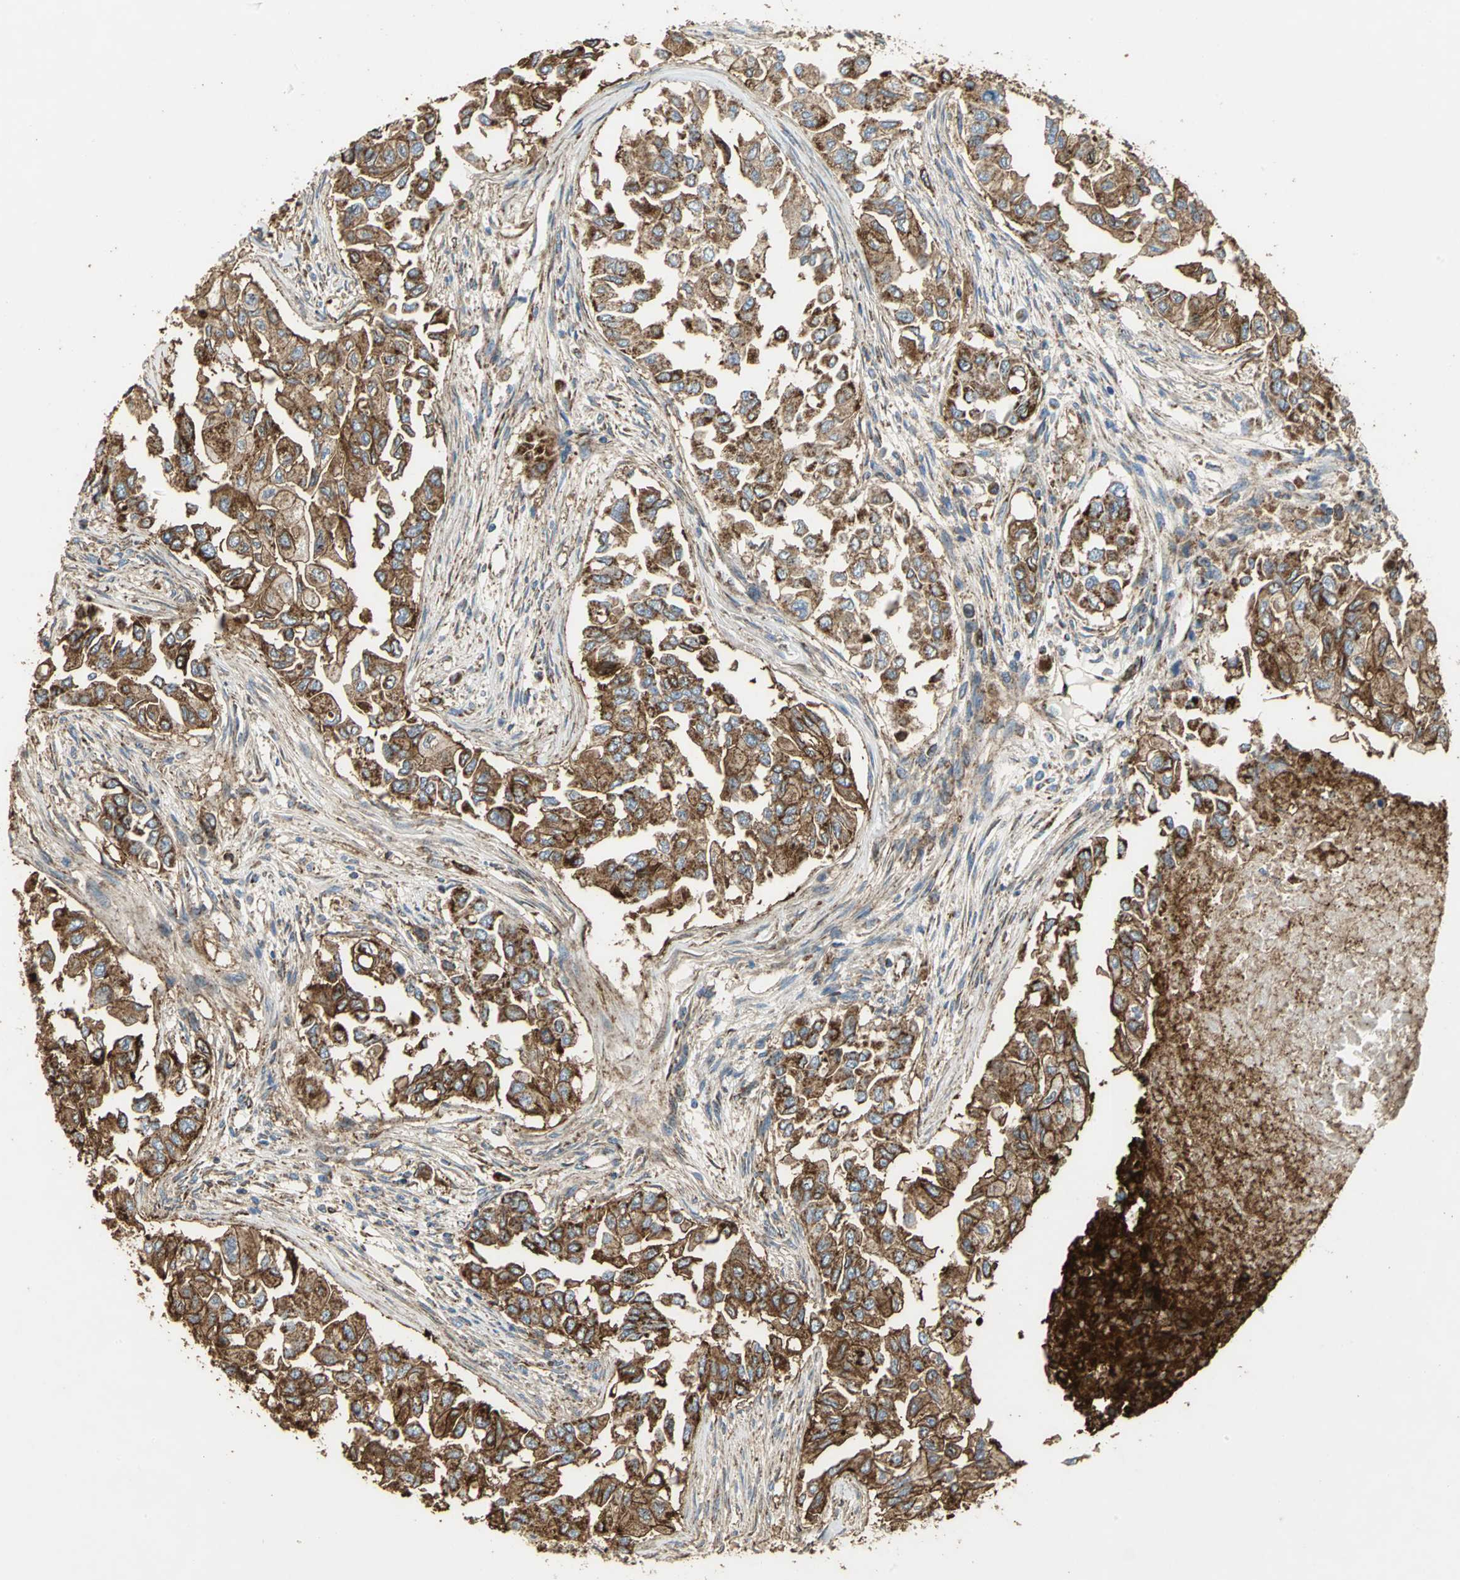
{"staining": {"intensity": "strong", "quantity": ">75%", "location": "cytoplasmic/membranous"}, "tissue": "breast cancer", "cell_type": "Tumor cells", "image_type": "cancer", "snomed": [{"axis": "morphology", "description": "Normal tissue, NOS"}, {"axis": "morphology", "description": "Duct carcinoma"}, {"axis": "topography", "description": "Breast"}], "caption": "An immunohistochemistry micrograph of neoplastic tissue is shown. Protein staining in brown shows strong cytoplasmic/membranous positivity in breast cancer within tumor cells.", "gene": "NDUFB5", "patient": {"sex": "female", "age": 49}}